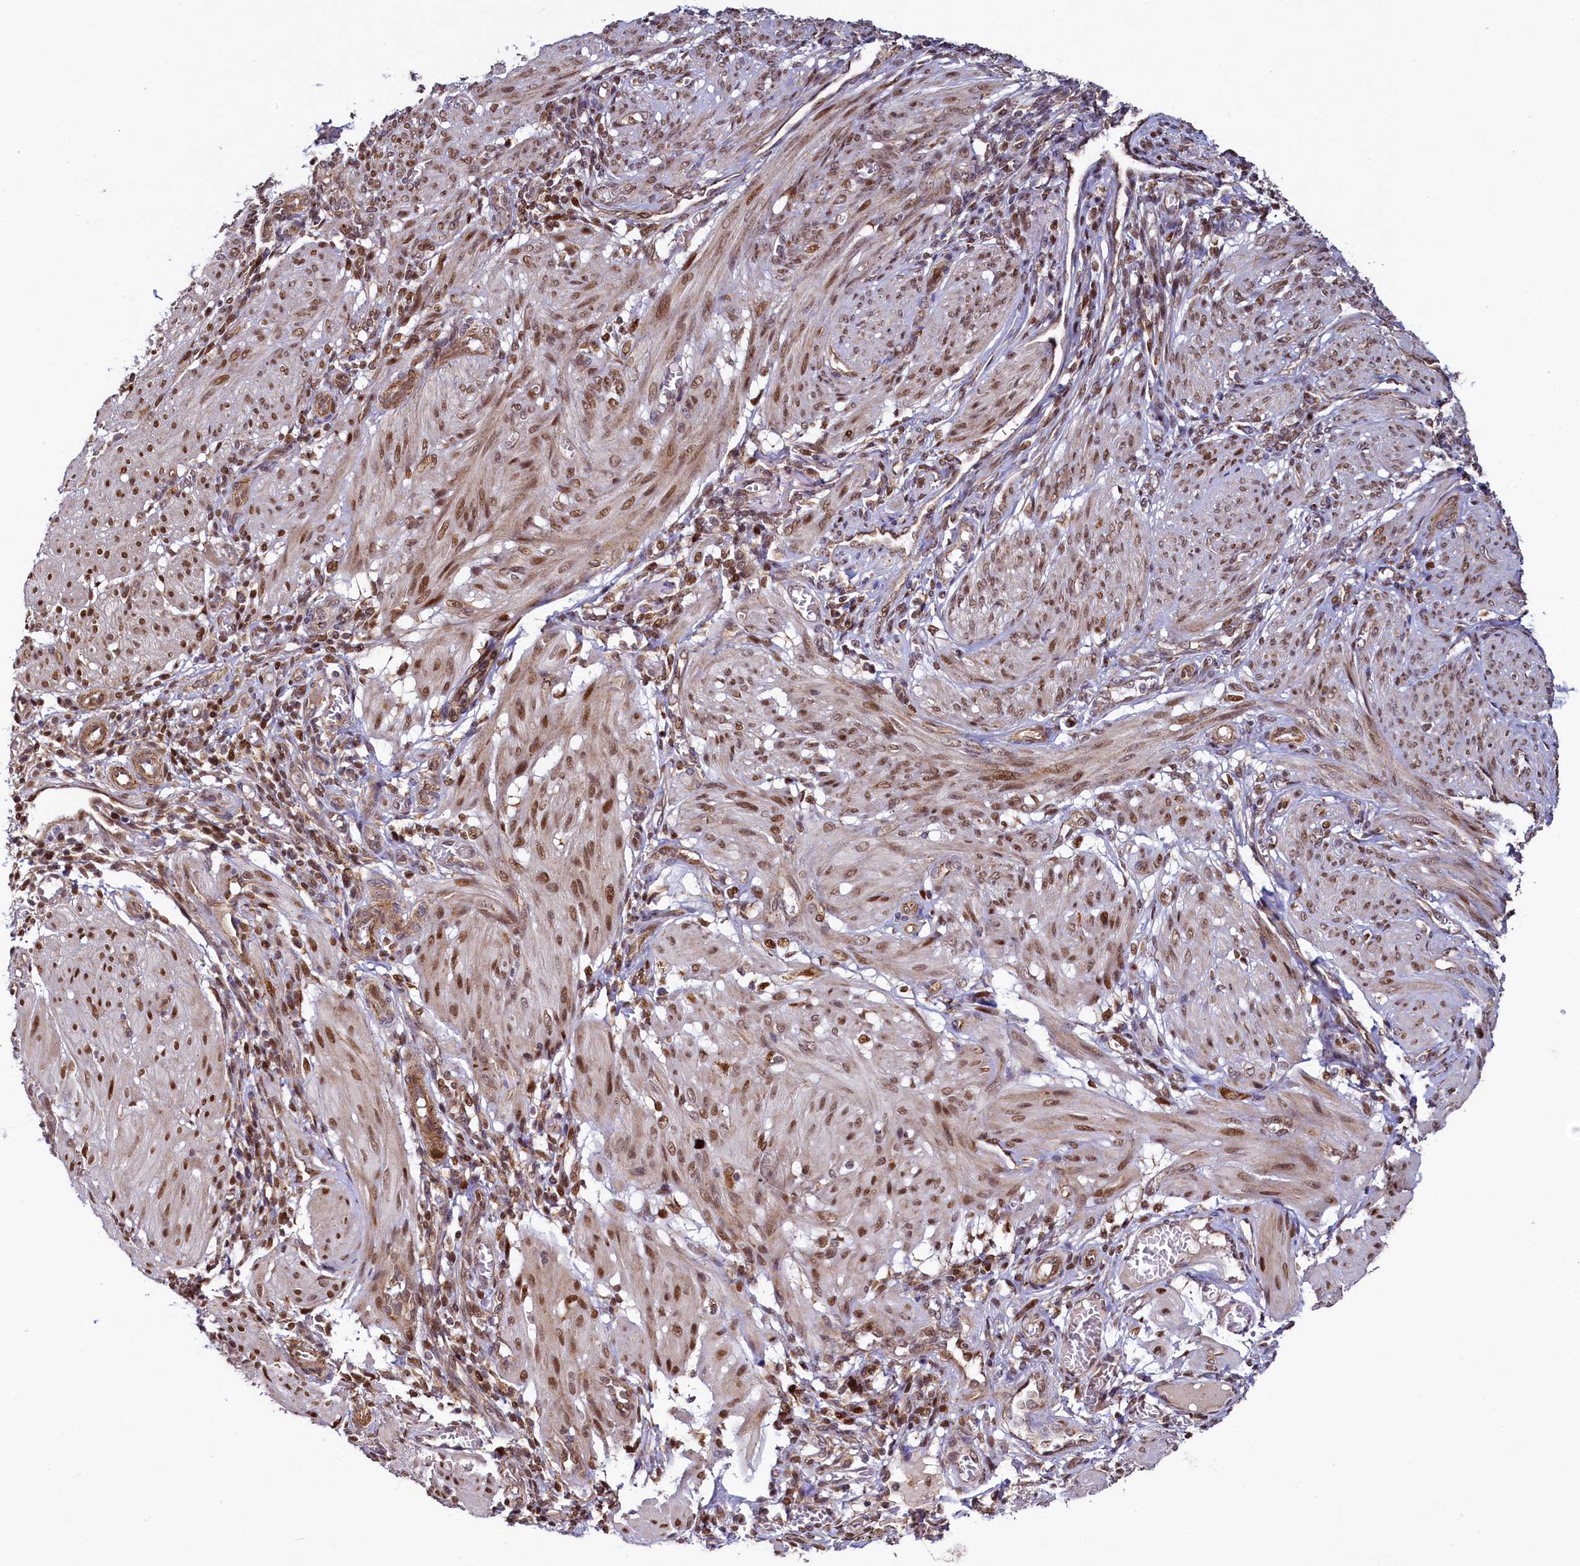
{"staining": {"intensity": "moderate", "quantity": ">75%", "location": "nuclear"}, "tissue": "smooth muscle", "cell_type": "Smooth muscle cells", "image_type": "normal", "snomed": [{"axis": "morphology", "description": "Normal tissue, NOS"}, {"axis": "topography", "description": "Smooth muscle"}], "caption": "Immunohistochemical staining of normal smooth muscle shows medium levels of moderate nuclear staining in about >75% of smooth muscle cells.", "gene": "ZNF577", "patient": {"sex": "female", "age": 39}}